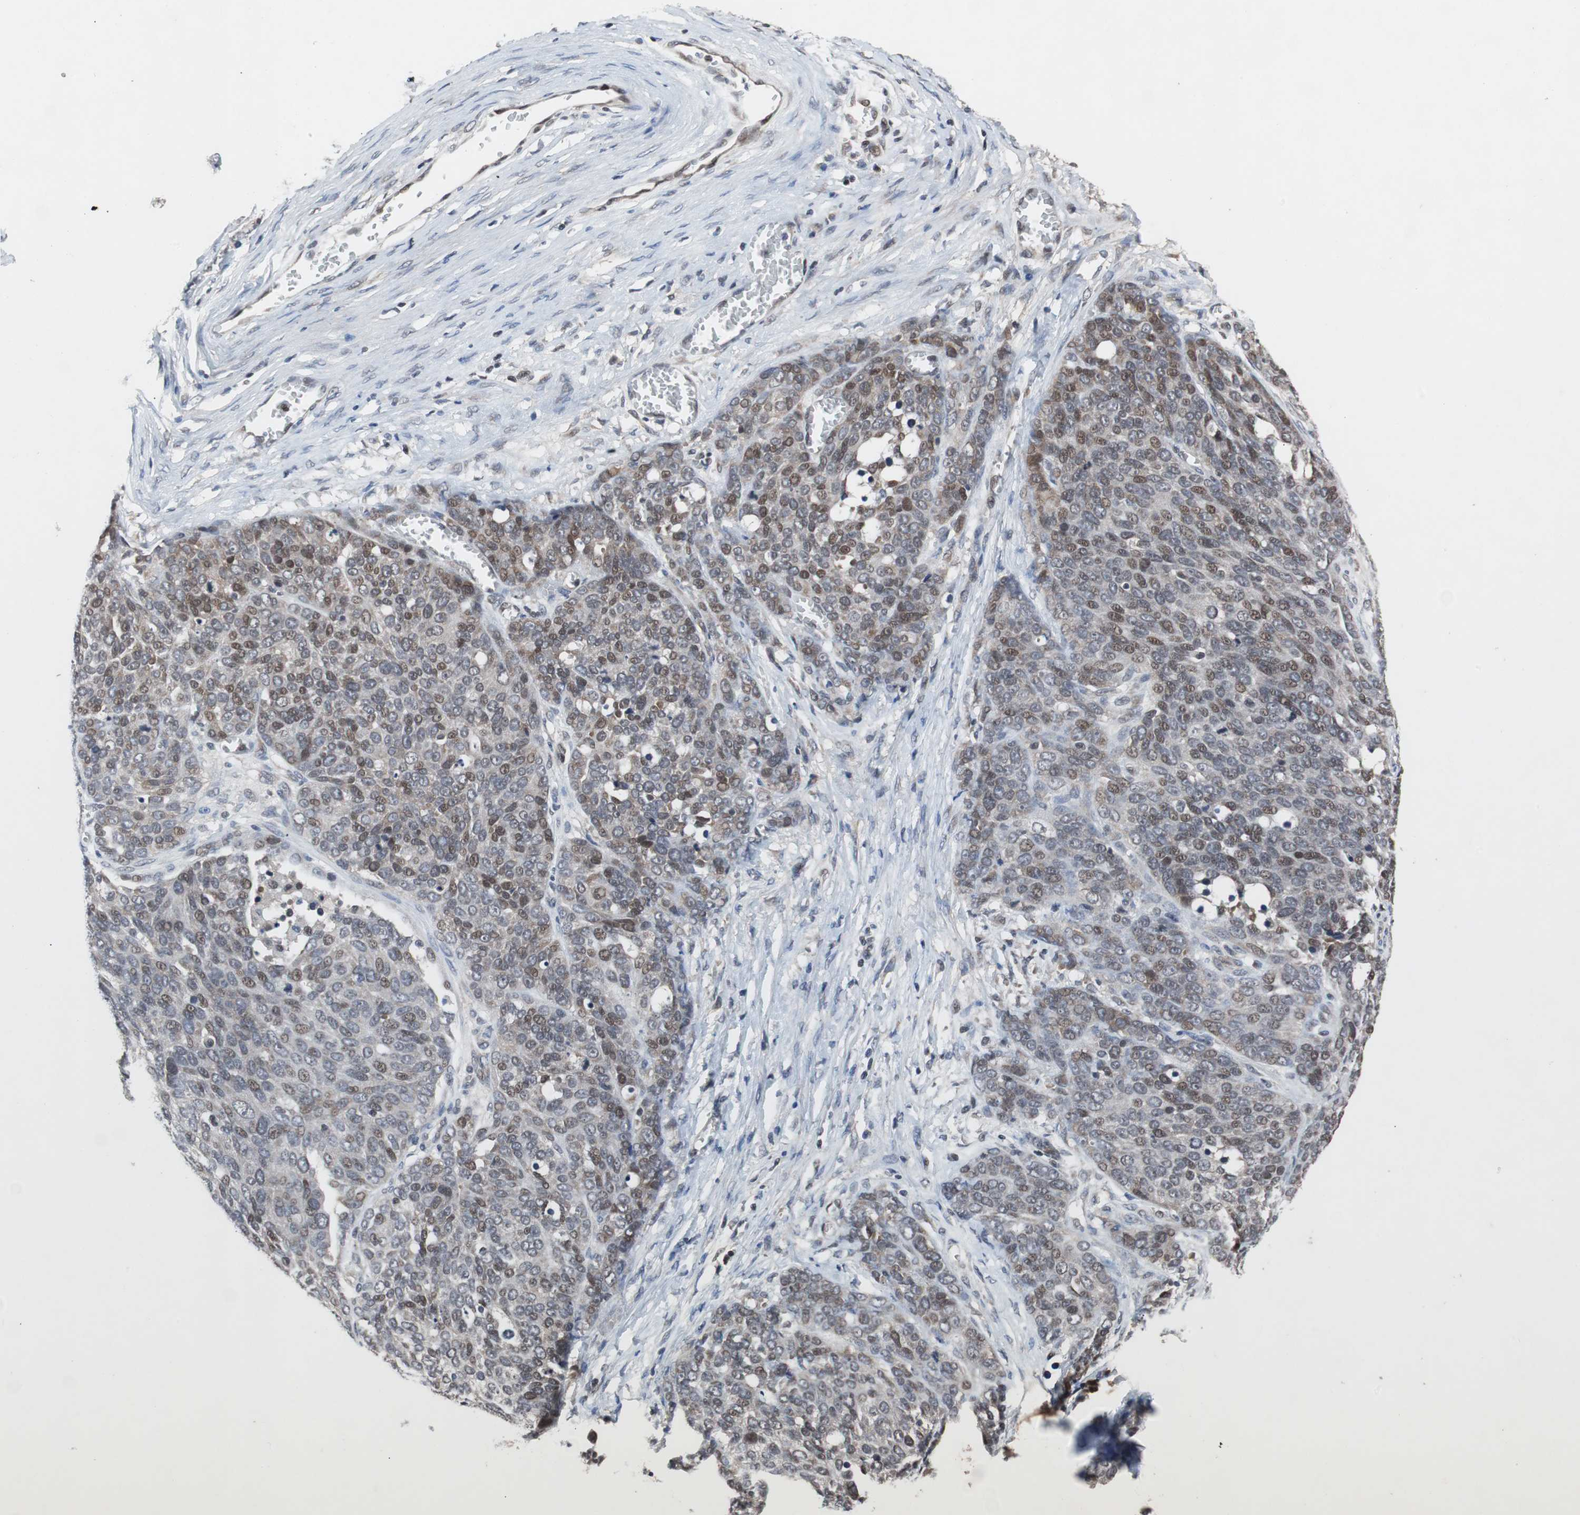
{"staining": {"intensity": "moderate", "quantity": "25%-75%", "location": "nuclear"}, "tissue": "ovarian cancer", "cell_type": "Tumor cells", "image_type": "cancer", "snomed": [{"axis": "morphology", "description": "Cystadenocarcinoma, serous, NOS"}, {"axis": "topography", "description": "Ovary"}], "caption": "Human ovarian cancer stained with a protein marker displays moderate staining in tumor cells.", "gene": "TP63", "patient": {"sex": "female", "age": 44}}